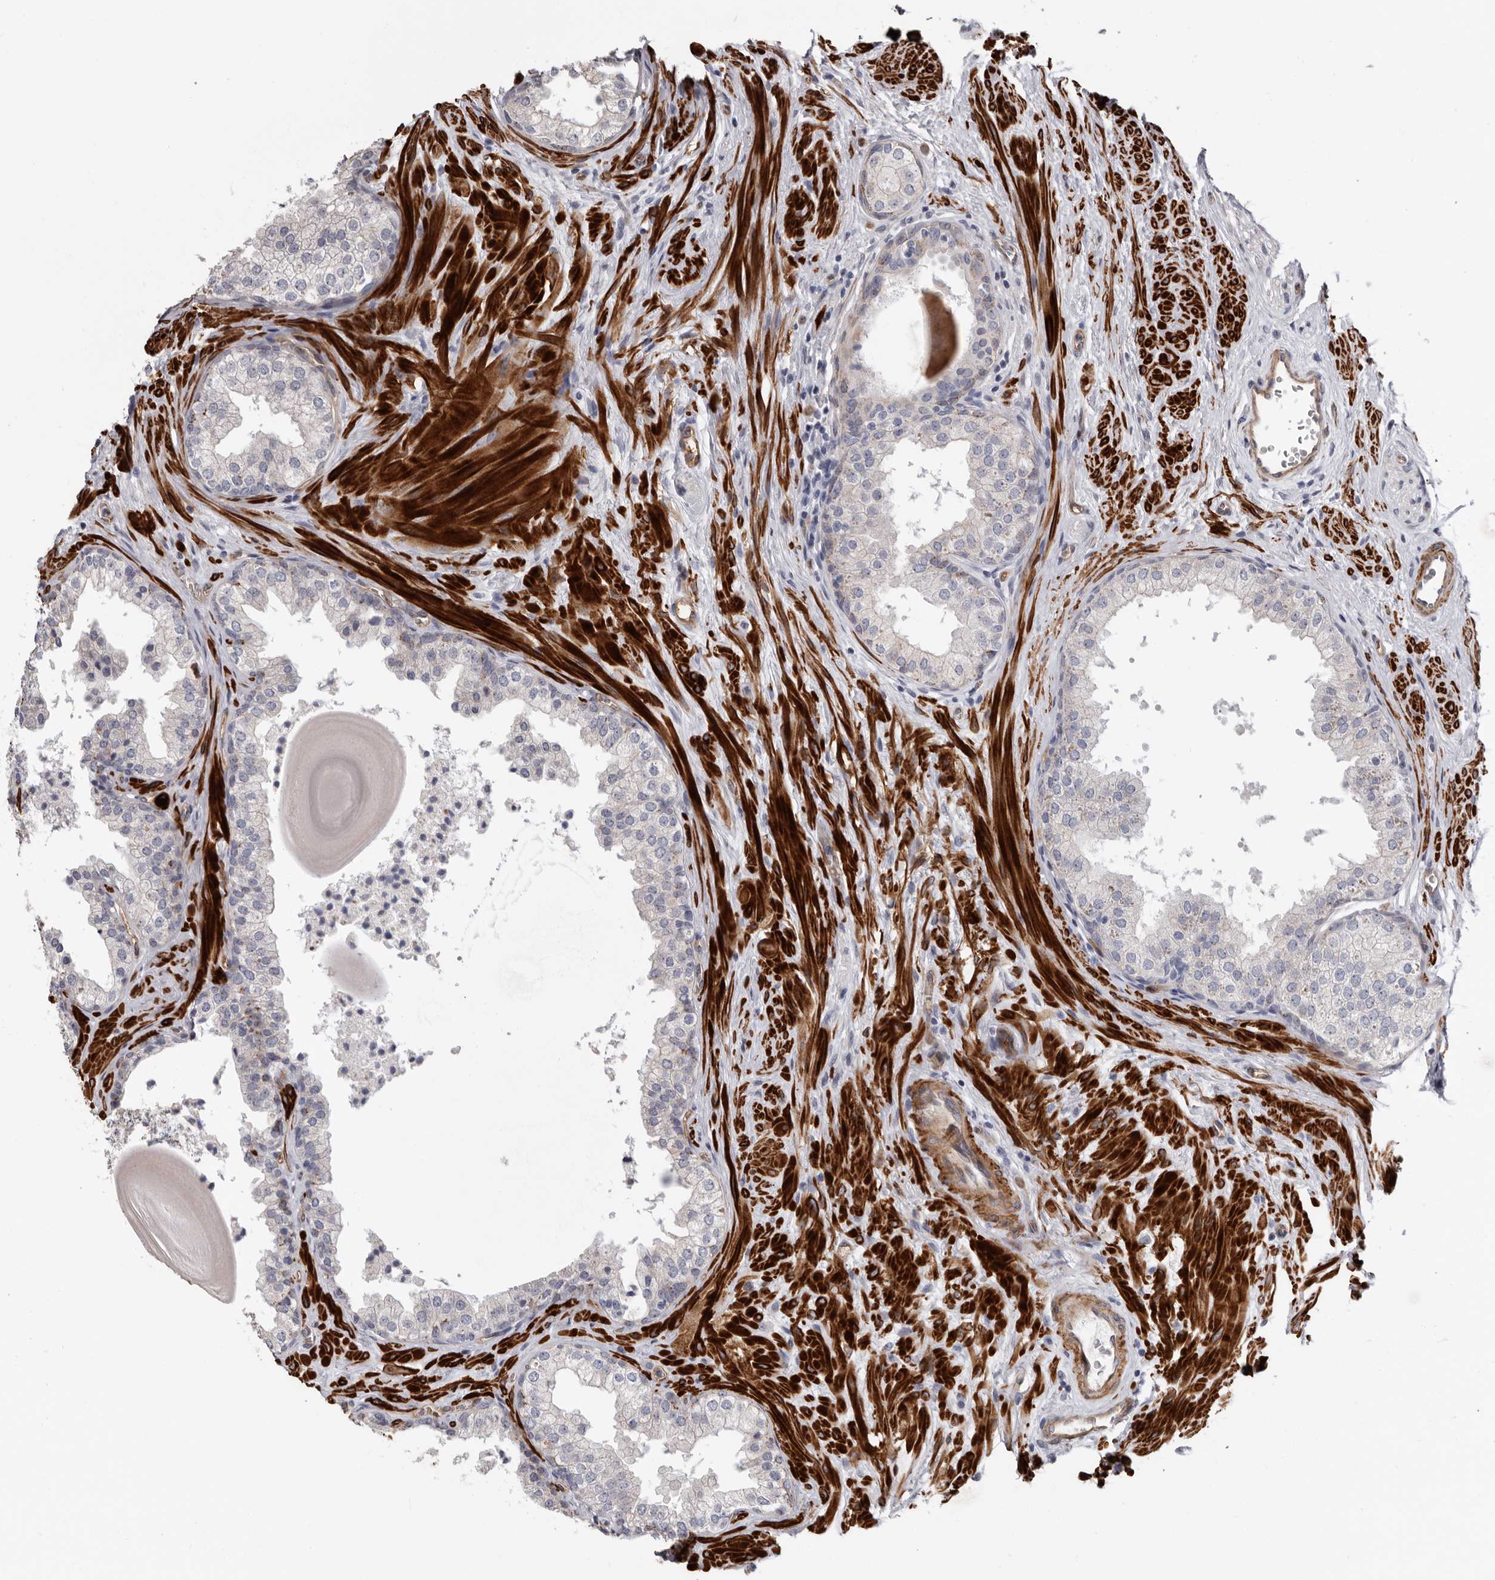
{"staining": {"intensity": "negative", "quantity": "none", "location": "none"}, "tissue": "prostate", "cell_type": "Glandular cells", "image_type": "normal", "snomed": [{"axis": "morphology", "description": "Normal tissue, NOS"}, {"axis": "topography", "description": "Prostate"}], "caption": "Histopathology image shows no protein expression in glandular cells of unremarkable prostate. Nuclei are stained in blue.", "gene": "ADGRL4", "patient": {"sex": "male", "age": 48}}